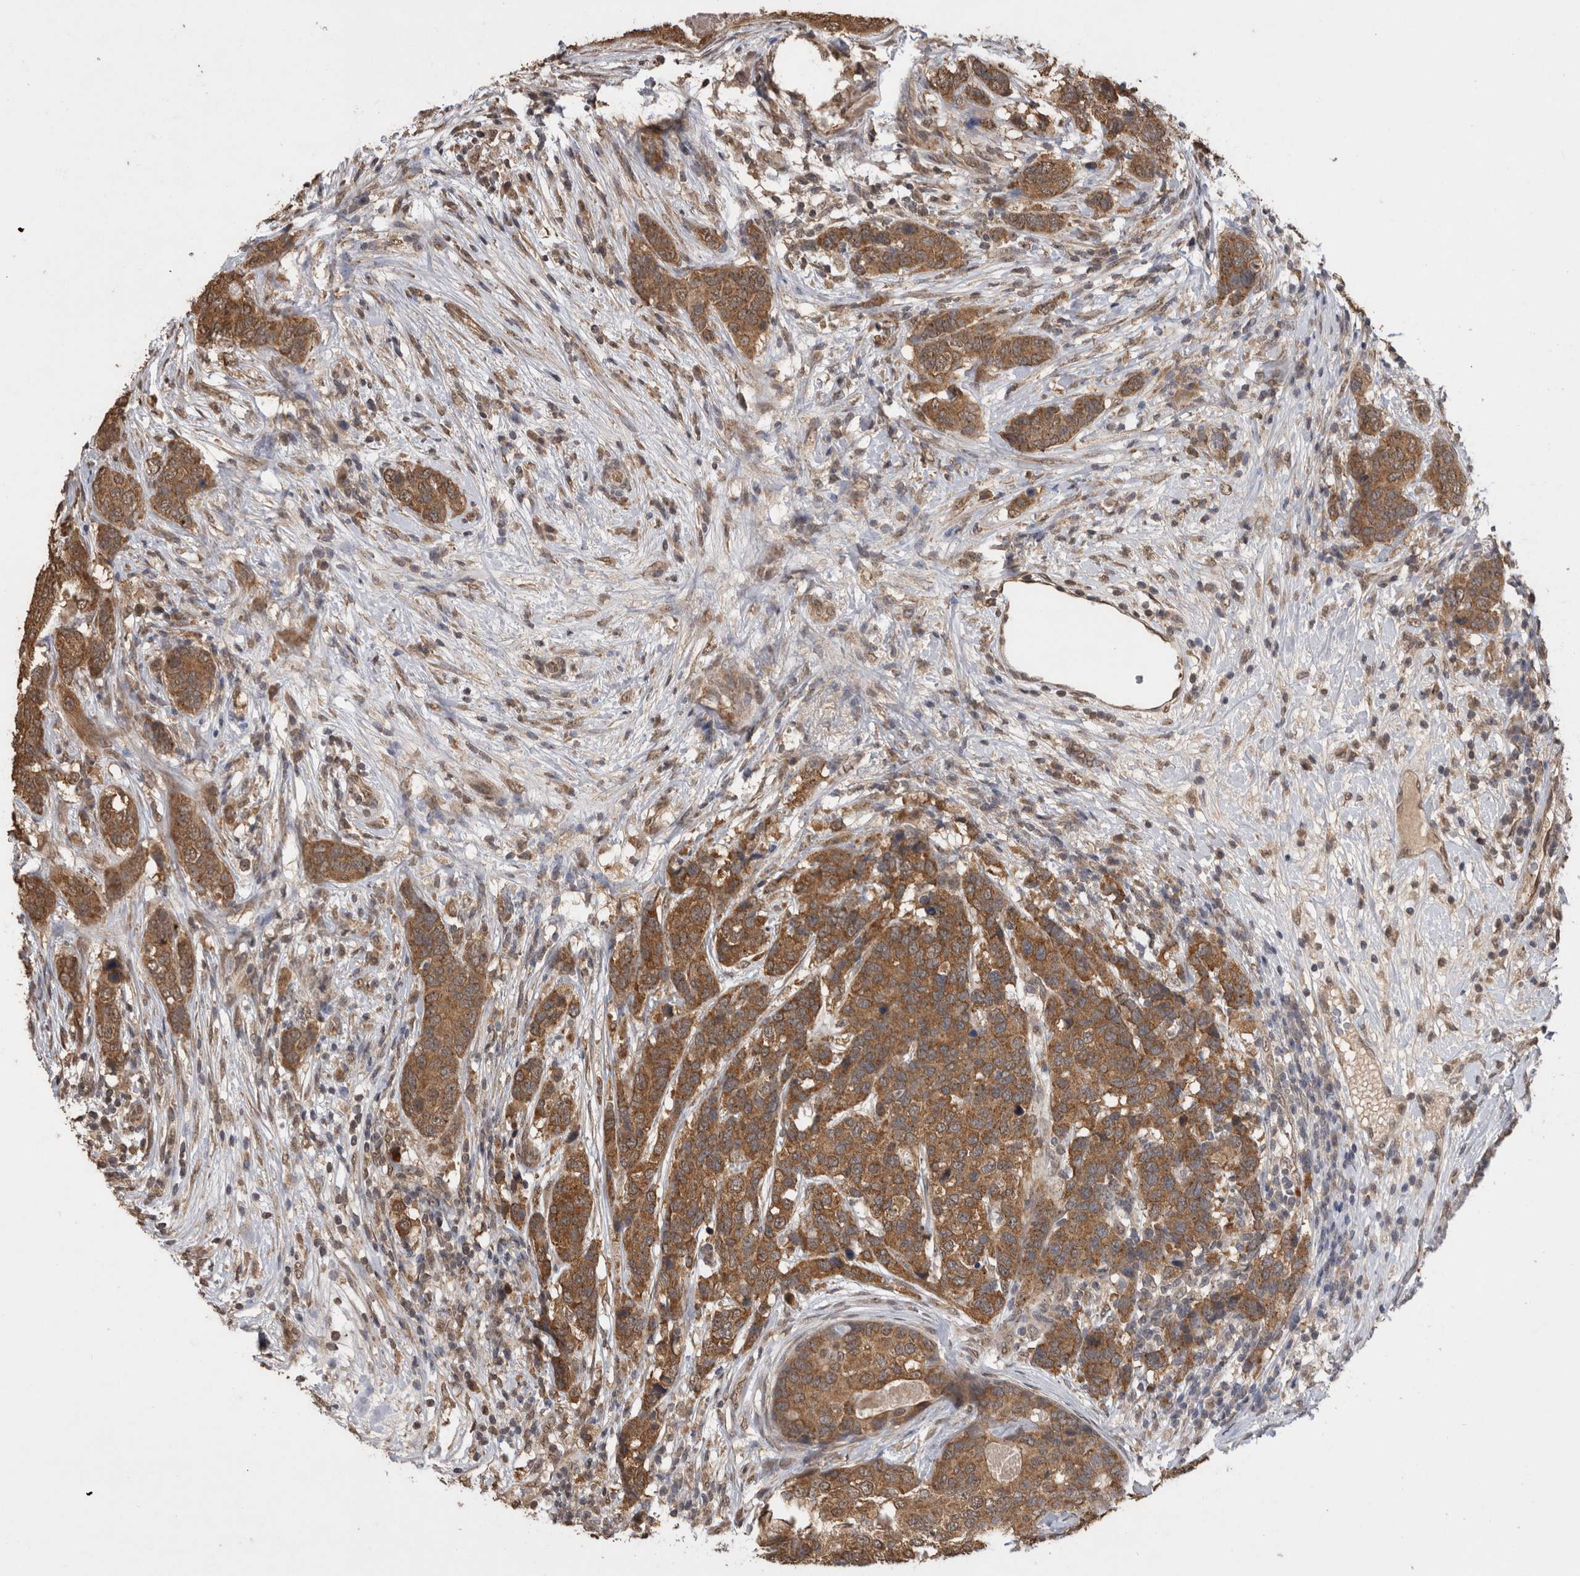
{"staining": {"intensity": "moderate", "quantity": ">75%", "location": "cytoplasmic/membranous"}, "tissue": "breast cancer", "cell_type": "Tumor cells", "image_type": "cancer", "snomed": [{"axis": "morphology", "description": "Lobular carcinoma"}, {"axis": "topography", "description": "Breast"}], "caption": "Immunohistochemical staining of breast cancer (lobular carcinoma) reveals medium levels of moderate cytoplasmic/membranous expression in about >75% of tumor cells.", "gene": "PAK4", "patient": {"sex": "female", "age": 59}}